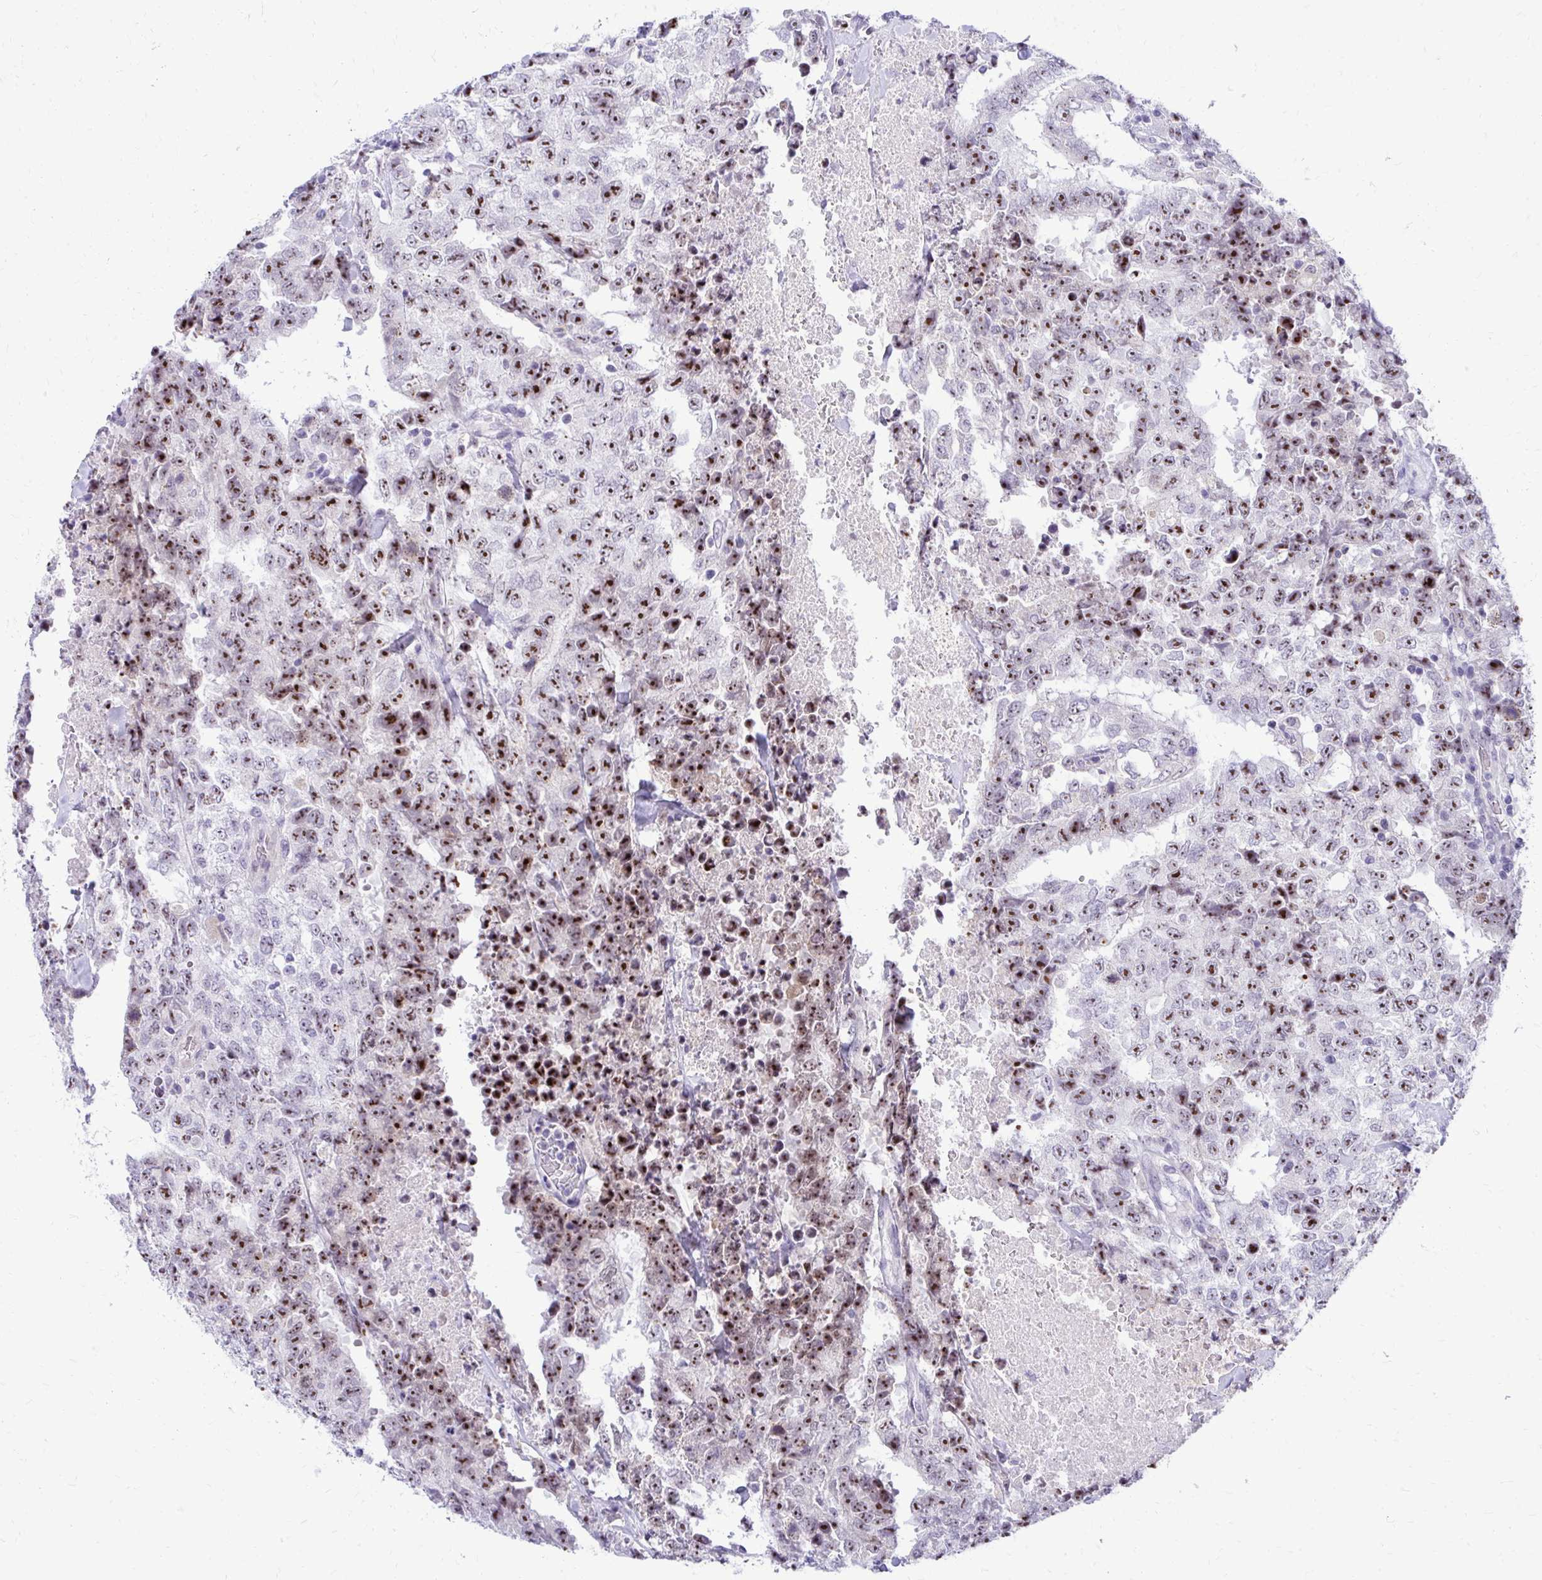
{"staining": {"intensity": "strong", "quantity": "25%-75%", "location": "nuclear"}, "tissue": "testis cancer", "cell_type": "Tumor cells", "image_type": "cancer", "snomed": [{"axis": "morphology", "description": "Carcinoma, Embryonal, NOS"}, {"axis": "topography", "description": "Testis"}], "caption": "Testis cancer (embryonal carcinoma) tissue exhibits strong nuclear positivity in approximately 25%-75% of tumor cells, visualized by immunohistochemistry. (DAB (3,3'-diaminobenzidine) IHC with brightfield microscopy, high magnification).", "gene": "NIFK", "patient": {"sex": "male", "age": 24}}